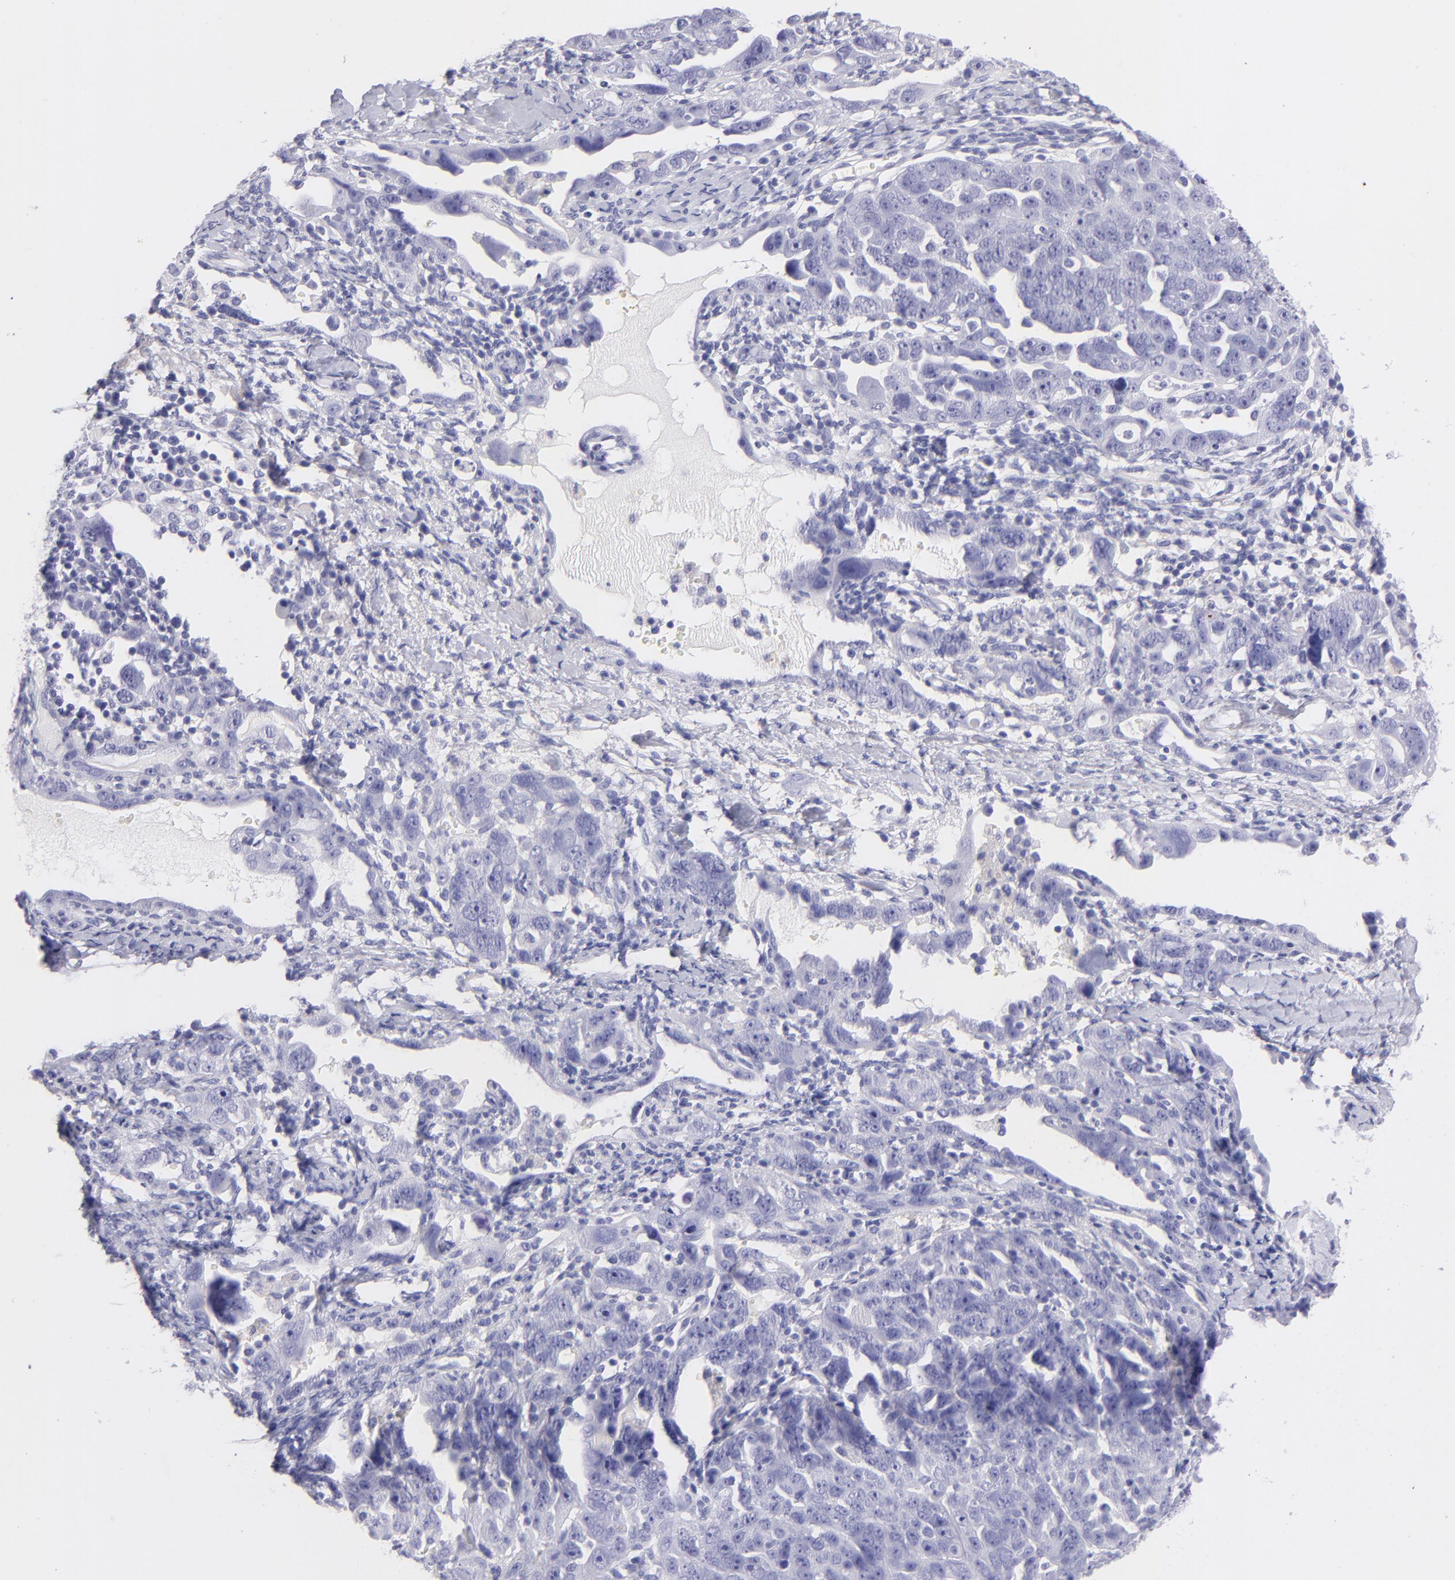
{"staining": {"intensity": "negative", "quantity": "none", "location": "none"}, "tissue": "ovarian cancer", "cell_type": "Tumor cells", "image_type": "cancer", "snomed": [{"axis": "morphology", "description": "Cystadenocarcinoma, serous, NOS"}, {"axis": "topography", "description": "Ovary"}], "caption": "The photomicrograph displays no significant positivity in tumor cells of ovarian cancer (serous cystadenocarcinoma). (Brightfield microscopy of DAB IHC at high magnification).", "gene": "CNP", "patient": {"sex": "female", "age": 66}}